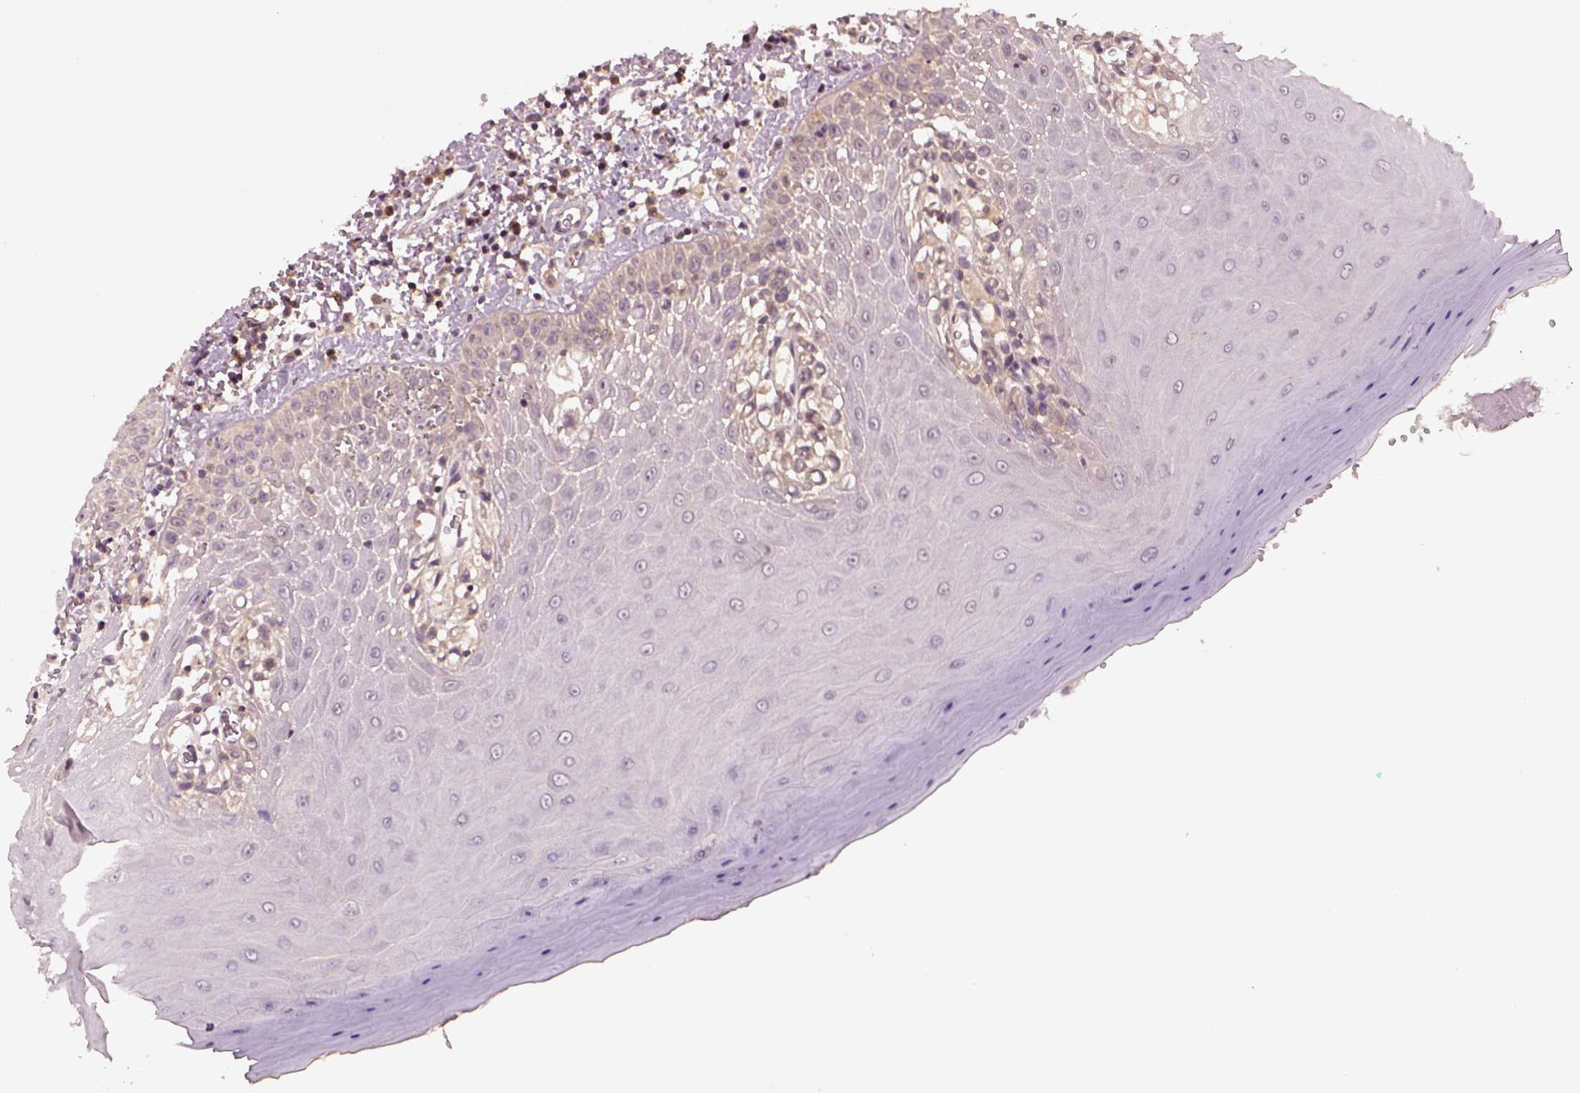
{"staining": {"intensity": "weak", "quantity": "<25%", "location": "cytoplasmic/membranous"}, "tissue": "oral mucosa", "cell_type": "Squamous epithelial cells", "image_type": "normal", "snomed": [{"axis": "morphology", "description": "Normal tissue, NOS"}, {"axis": "topography", "description": "Oral tissue"}], "caption": "Immunohistochemistry (IHC) image of unremarkable oral mucosa: oral mucosa stained with DAB (3,3'-diaminobenzidine) reveals no significant protein staining in squamous epithelial cells.", "gene": "MTHFS", "patient": {"sex": "female", "age": 85}}